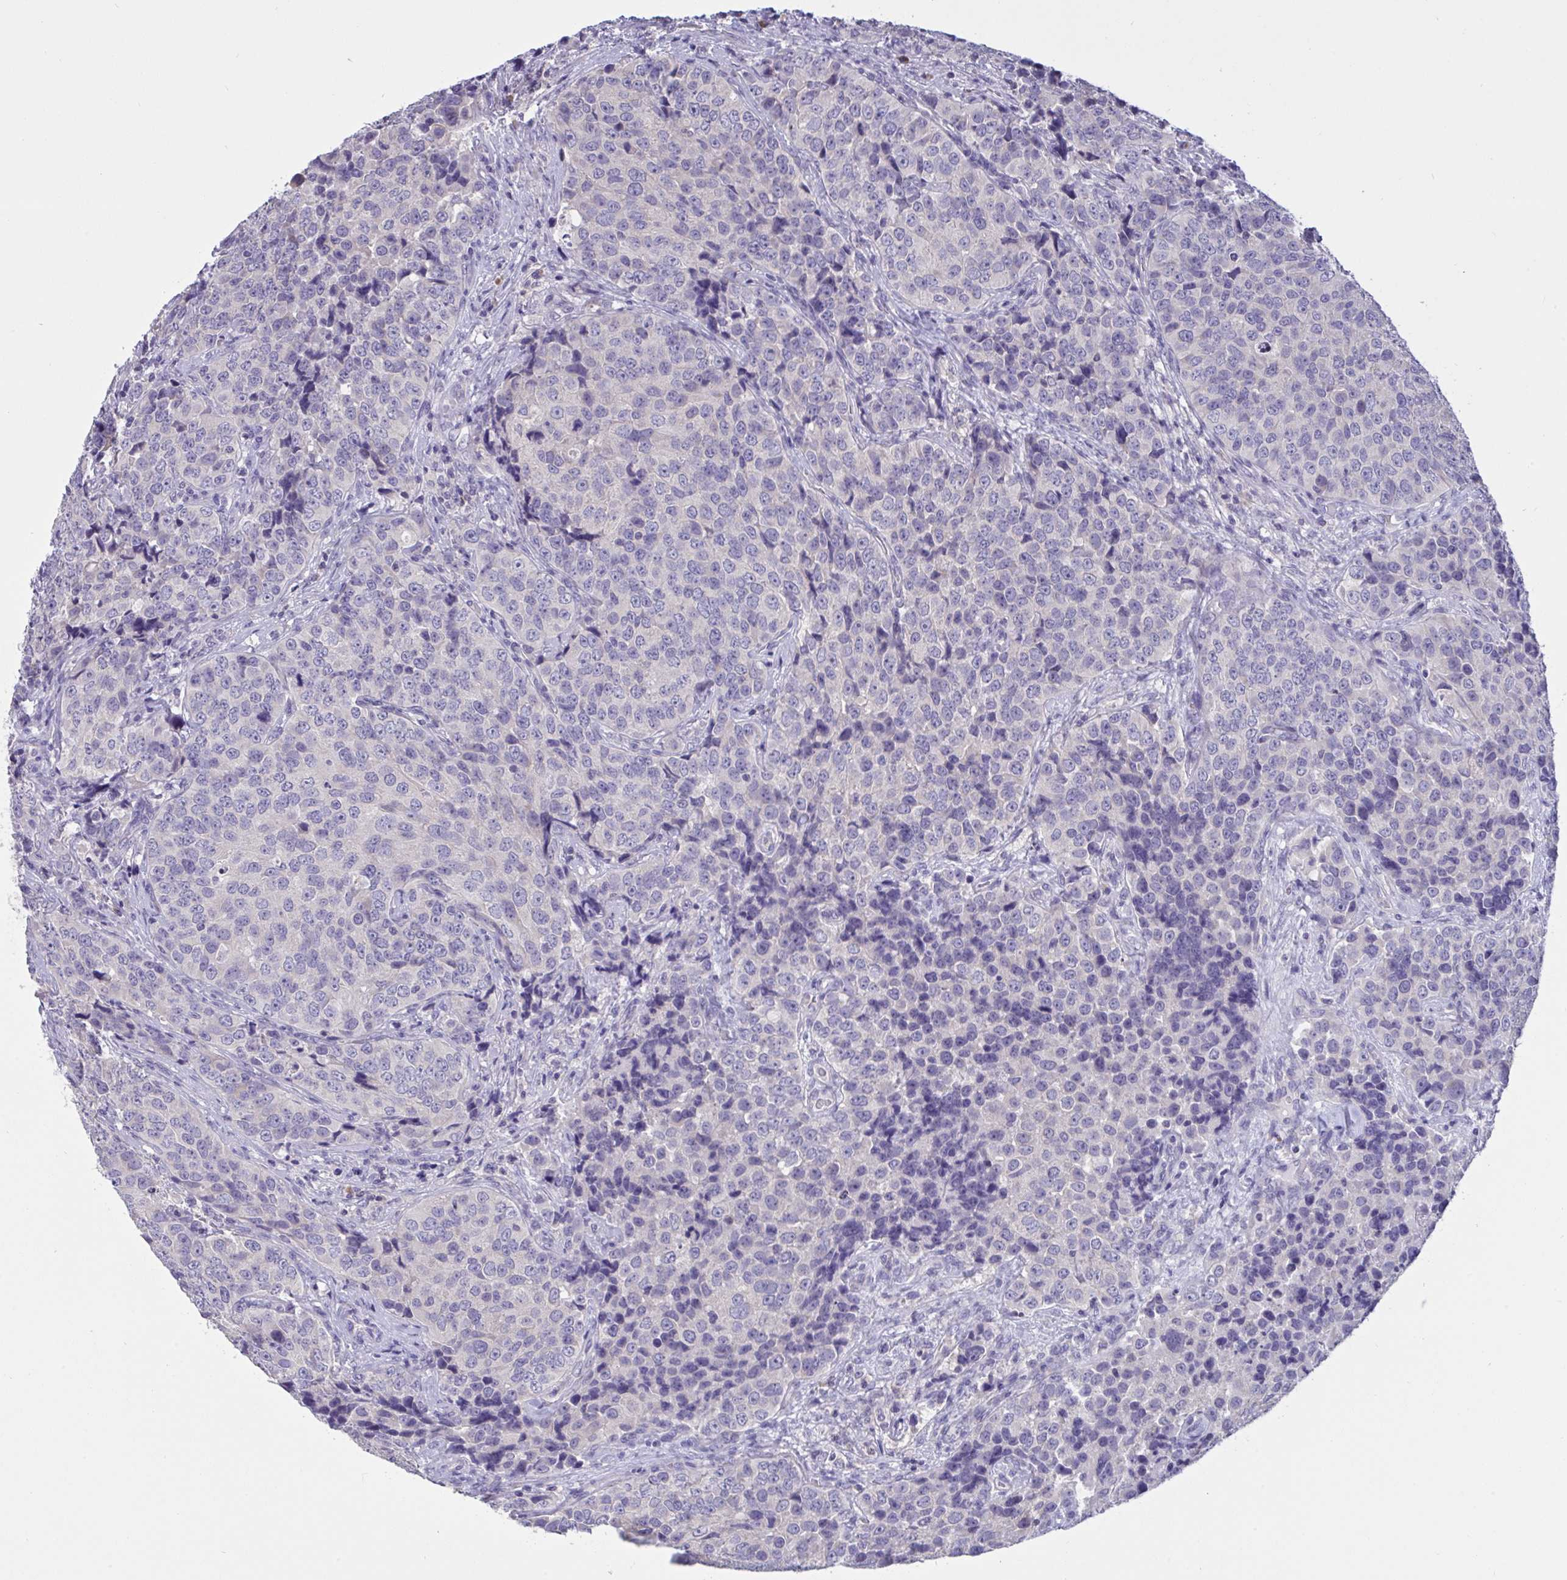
{"staining": {"intensity": "negative", "quantity": "none", "location": "none"}, "tissue": "urothelial cancer", "cell_type": "Tumor cells", "image_type": "cancer", "snomed": [{"axis": "morphology", "description": "Urothelial carcinoma, NOS"}, {"axis": "topography", "description": "Urinary bladder"}], "caption": "This is an immunohistochemistry (IHC) photomicrograph of human urothelial cancer. There is no expression in tumor cells.", "gene": "TMEM41A", "patient": {"sex": "male", "age": 52}}